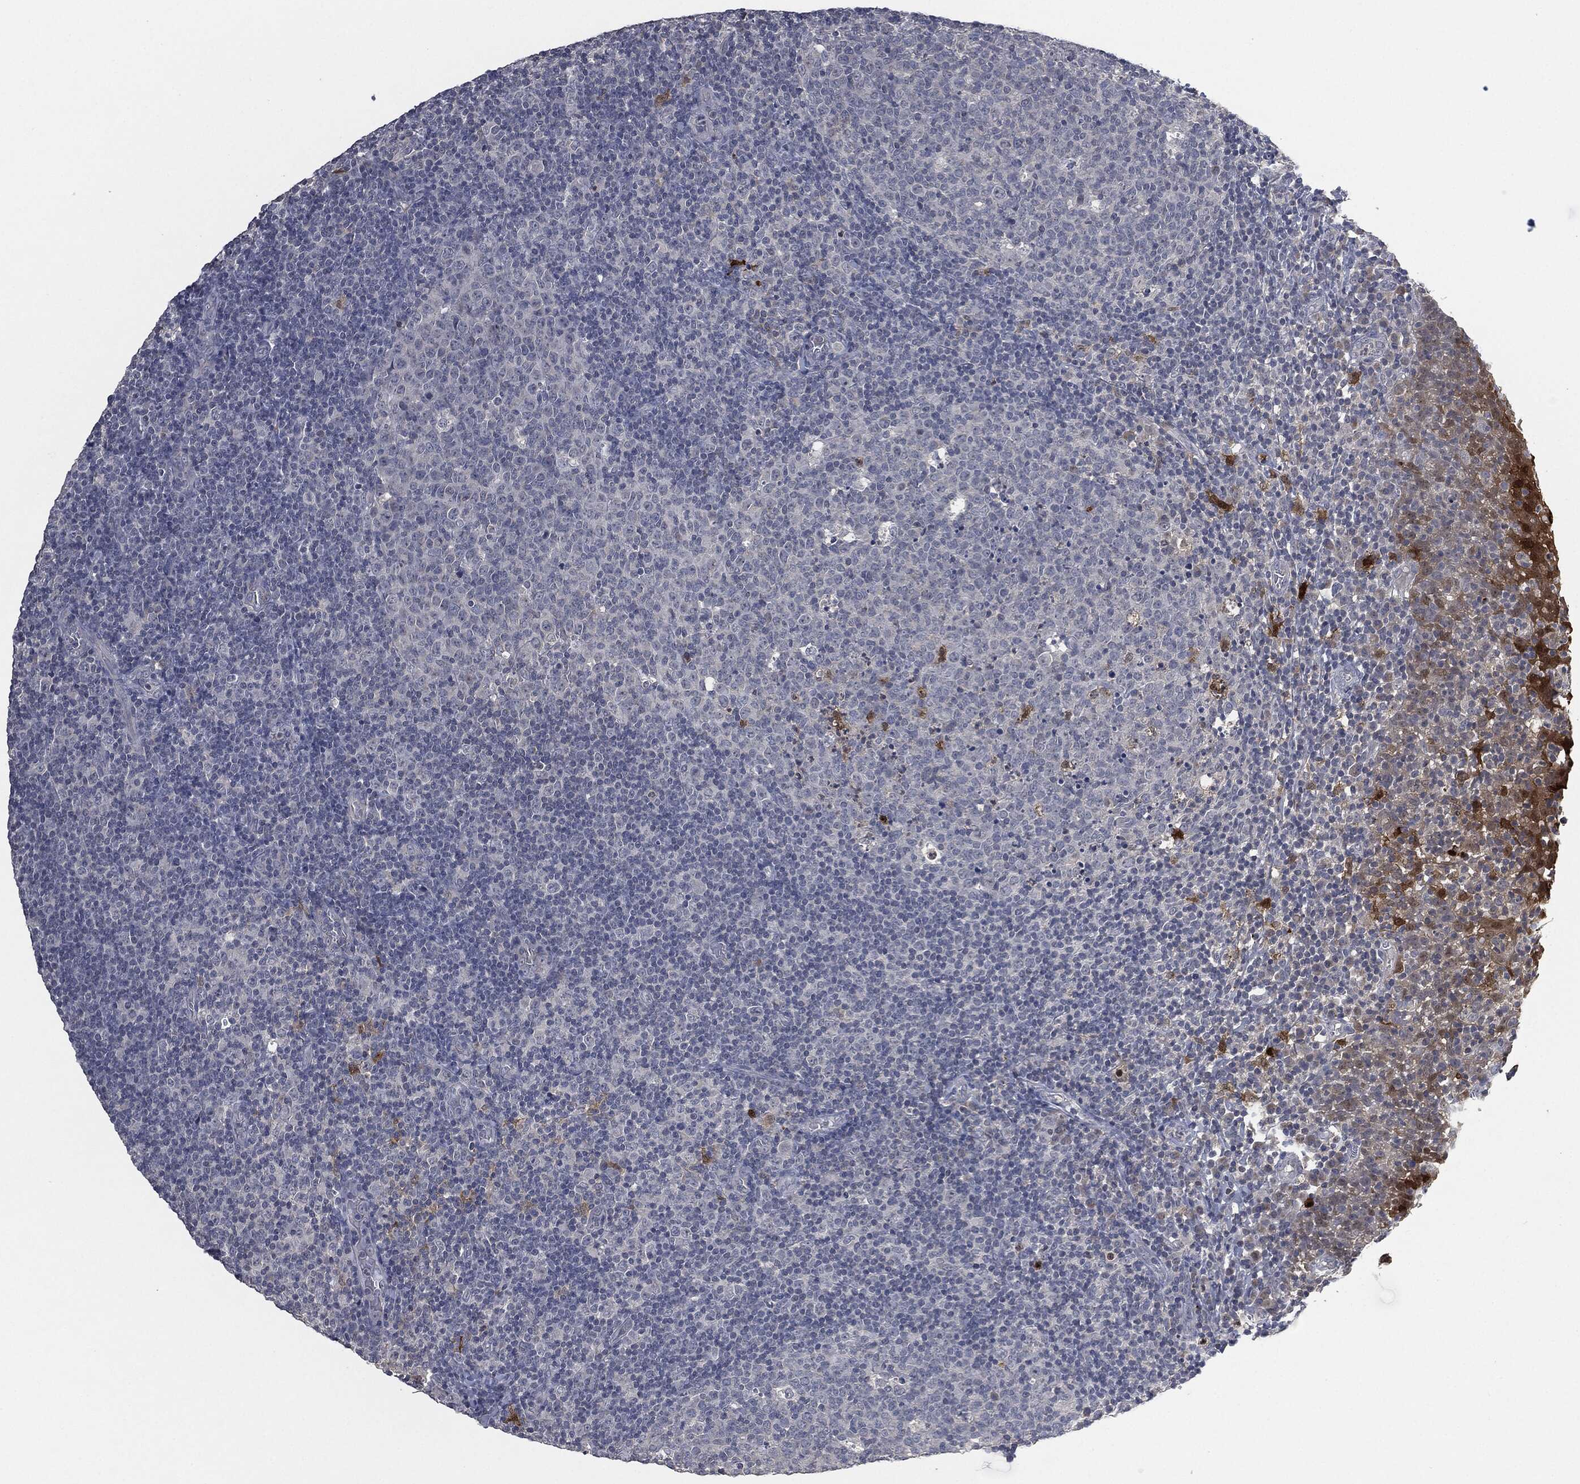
{"staining": {"intensity": "negative", "quantity": "none", "location": "none"}, "tissue": "tonsil", "cell_type": "Germinal center cells", "image_type": "normal", "snomed": [{"axis": "morphology", "description": "Normal tissue, NOS"}, {"axis": "topography", "description": "Tonsil"}], "caption": "Immunohistochemistry image of unremarkable tonsil: human tonsil stained with DAB (3,3'-diaminobenzidine) exhibits no significant protein expression in germinal center cells.", "gene": "IL1RN", "patient": {"sex": "female", "age": 5}}